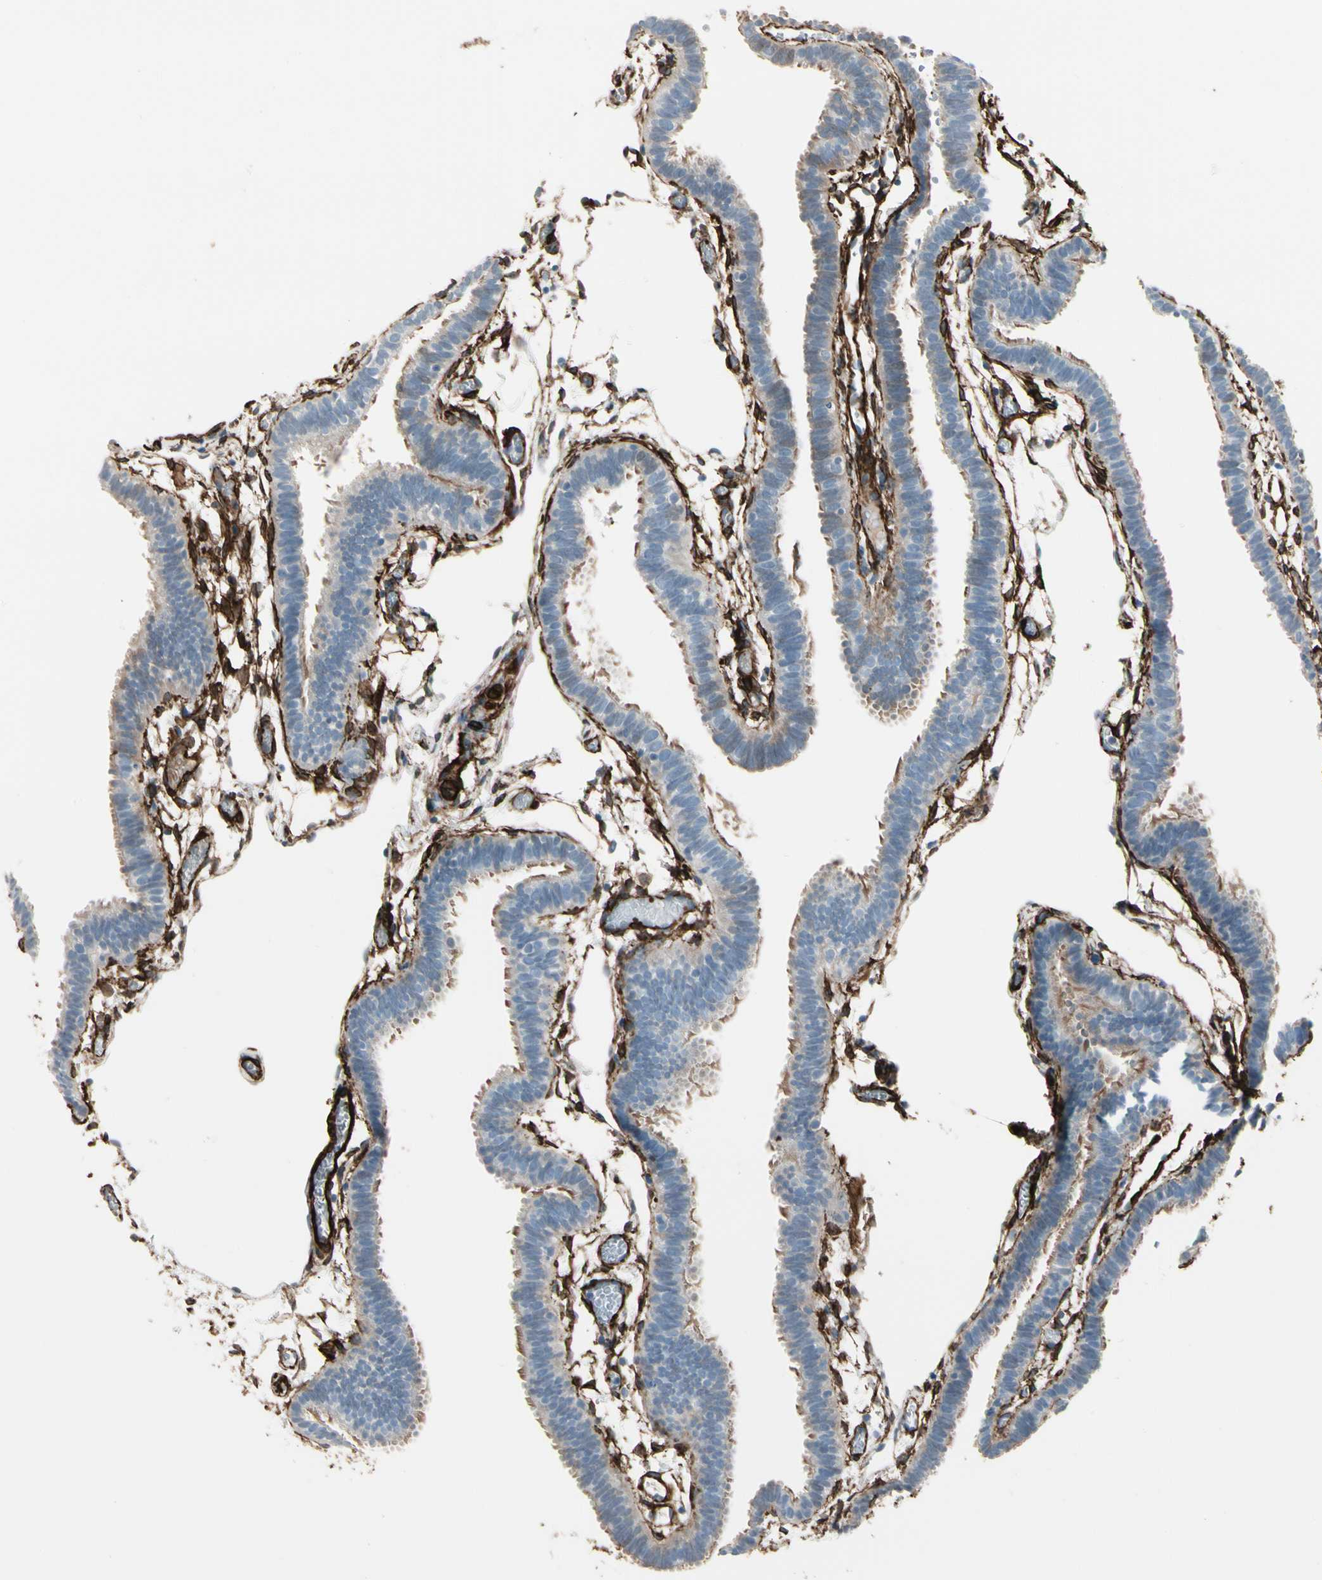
{"staining": {"intensity": "weak", "quantity": "<25%", "location": "cytoplasmic/membranous"}, "tissue": "fallopian tube", "cell_type": "Glandular cells", "image_type": "normal", "snomed": [{"axis": "morphology", "description": "Normal tissue, NOS"}, {"axis": "topography", "description": "Fallopian tube"}], "caption": "DAB (3,3'-diaminobenzidine) immunohistochemical staining of benign fallopian tube reveals no significant staining in glandular cells.", "gene": "CALD1", "patient": {"sex": "female", "age": 29}}